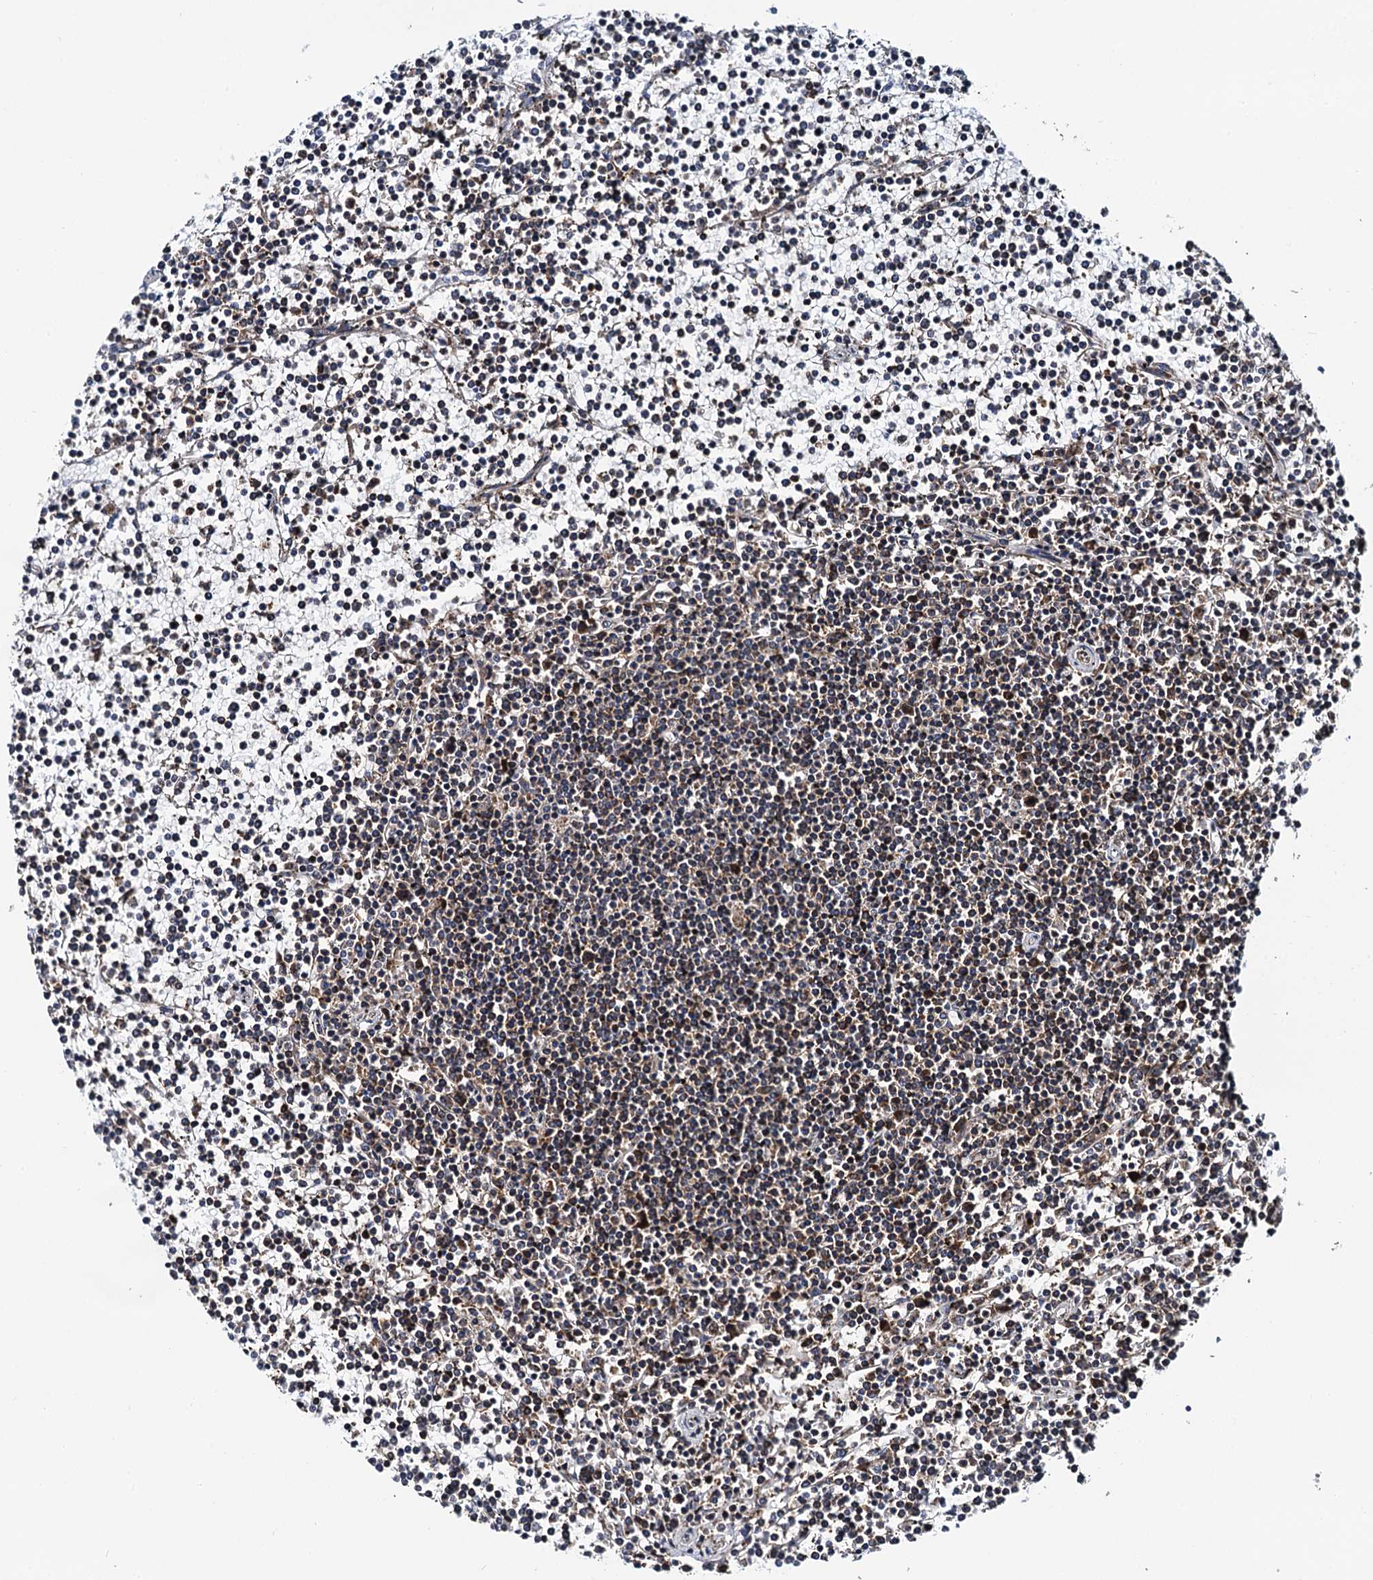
{"staining": {"intensity": "weak", "quantity": "<25%", "location": "cytoplasmic/membranous"}, "tissue": "lymphoma", "cell_type": "Tumor cells", "image_type": "cancer", "snomed": [{"axis": "morphology", "description": "Malignant lymphoma, non-Hodgkin's type, Low grade"}, {"axis": "topography", "description": "Spleen"}], "caption": "This photomicrograph is of lymphoma stained with IHC to label a protein in brown with the nuclei are counter-stained blue. There is no staining in tumor cells. (DAB immunohistochemistry (IHC) visualized using brightfield microscopy, high magnification).", "gene": "NEK1", "patient": {"sex": "female", "age": 19}}